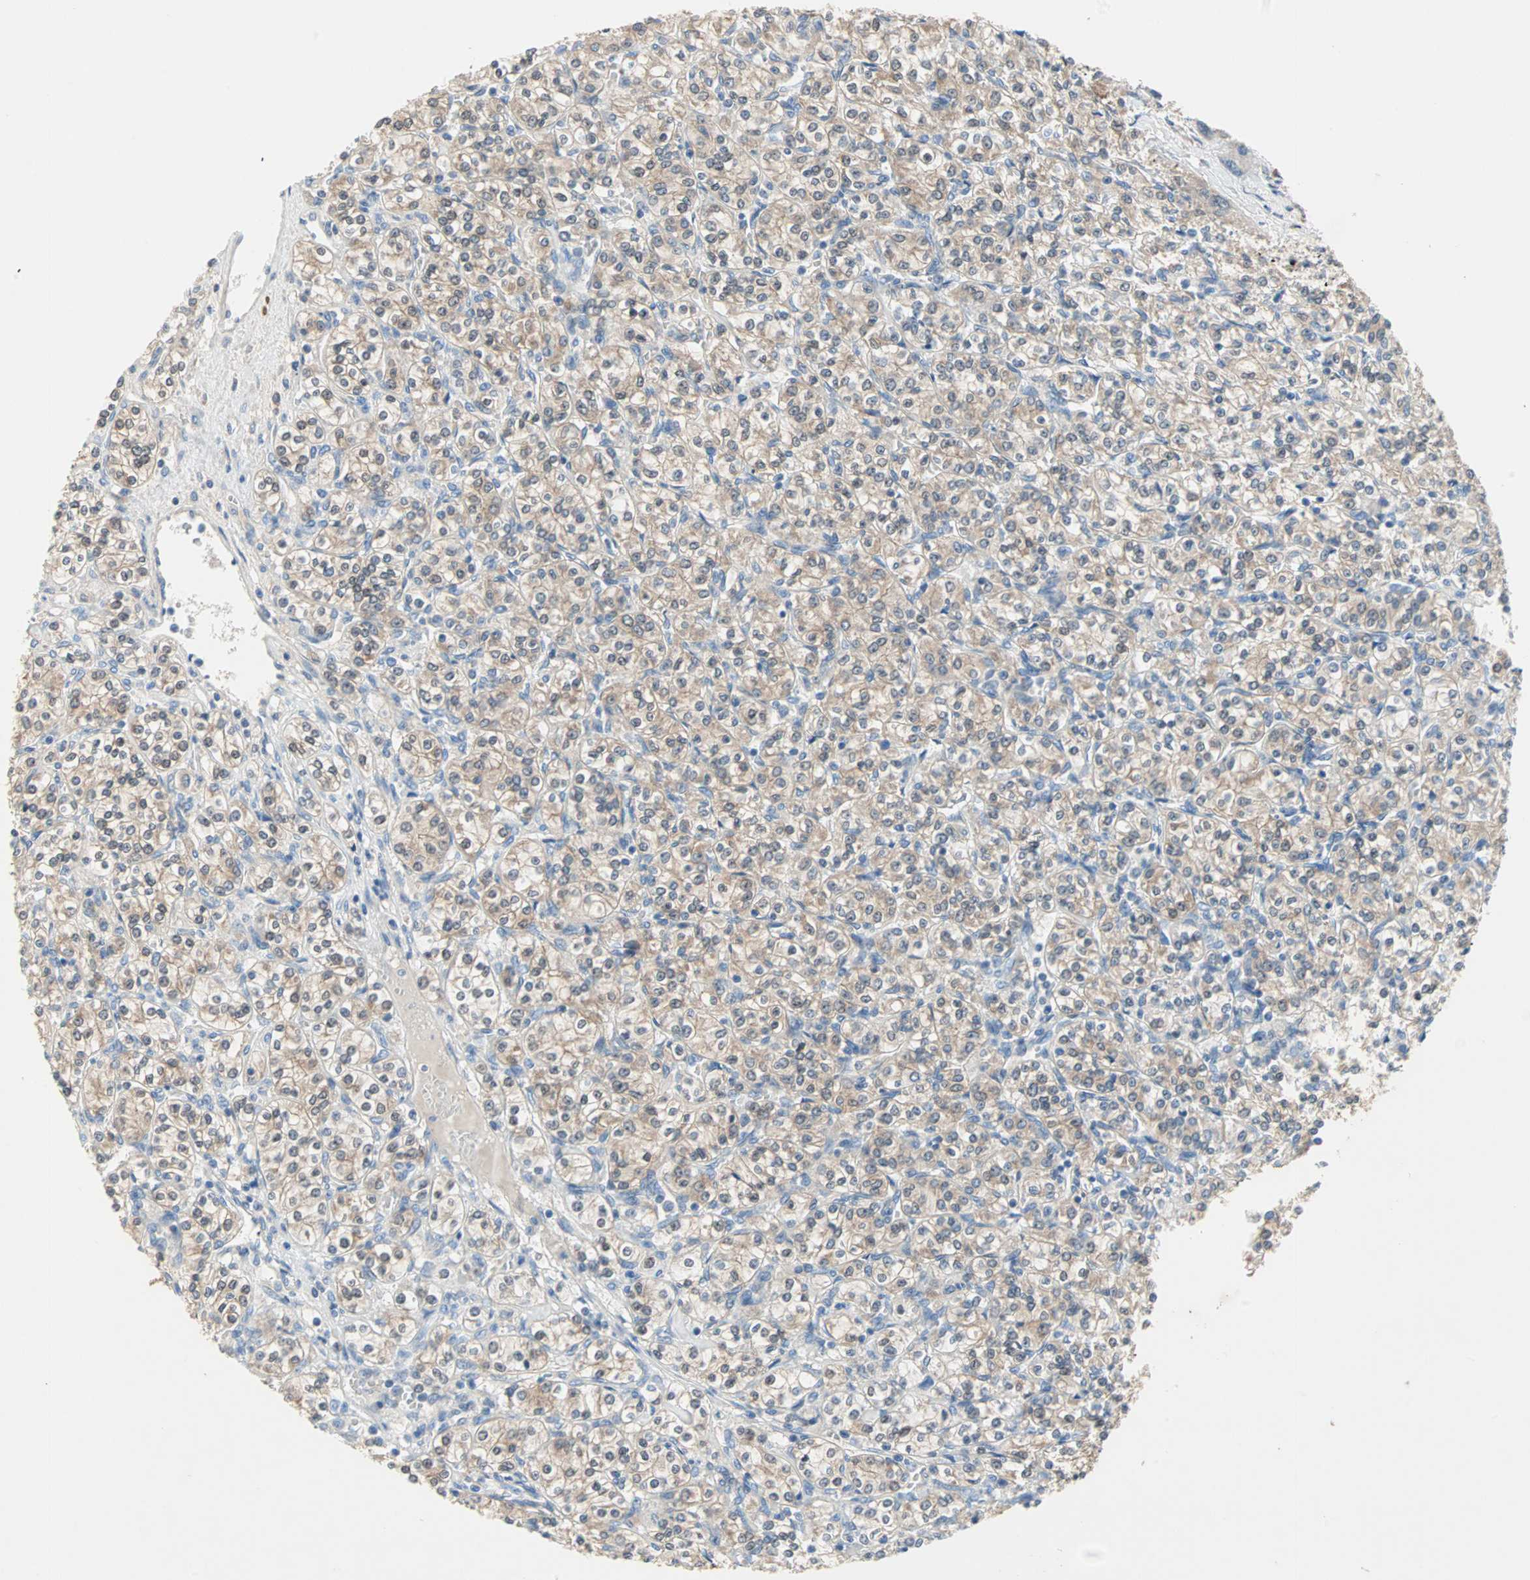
{"staining": {"intensity": "moderate", "quantity": ">75%", "location": "cytoplasmic/membranous"}, "tissue": "renal cancer", "cell_type": "Tumor cells", "image_type": "cancer", "snomed": [{"axis": "morphology", "description": "Adenocarcinoma, NOS"}, {"axis": "topography", "description": "Kidney"}], "caption": "High-magnification brightfield microscopy of renal cancer (adenocarcinoma) stained with DAB (3,3'-diaminobenzidine) (brown) and counterstained with hematoxylin (blue). tumor cells exhibit moderate cytoplasmic/membranous positivity is seen in about>75% of cells. The staining was performed using DAB to visualize the protein expression in brown, while the nuclei were stained in blue with hematoxylin (Magnification: 20x).", "gene": "MPI", "patient": {"sex": "male", "age": 77}}